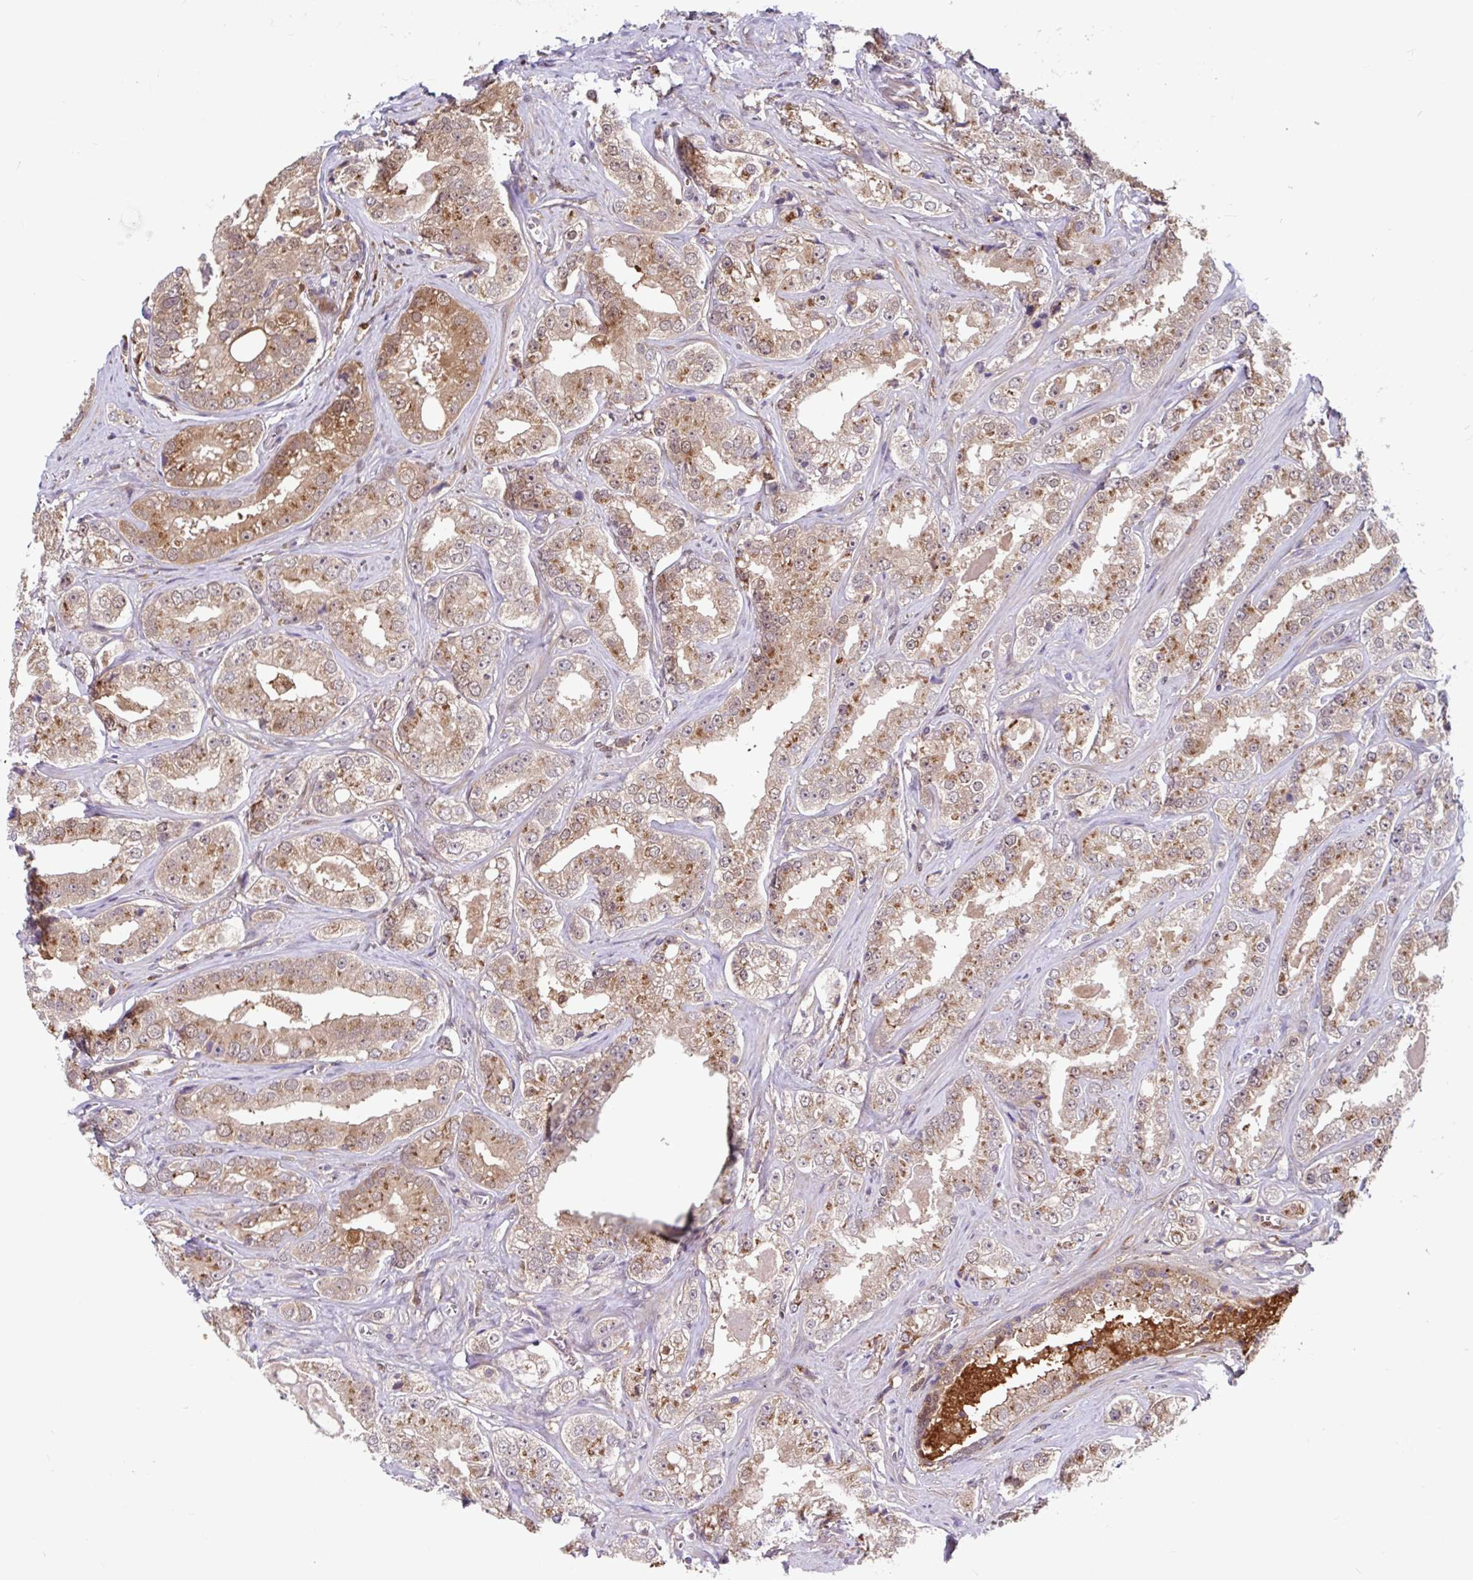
{"staining": {"intensity": "weak", "quantity": ">75%", "location": "cytoplasmic/membranous,nuclear"}, "tissue": "prostate cancer", "cell_type": "Tumor cells", "image_type": "cancer", "snomed": [{"axis": "morphology", "description": "Adenocarcinoma, High grade"}, {"axis": "topography", "description": "Prostate"}], "caption": "High-power microscopy captured an immunohistochemistry (IHC) histopathology image of high-grade adenocarcinoma (prostate), revealing weak cytoplasmic/membranous and nuclear expression in about >75% of tumor cells. The staining is performed using DAB brown chromogen to label protein expression. The nuclei are counter-stained blue using hematoxylin.", "gene": "BLVRA", "patient": {"sex": "male", "age": 67}}